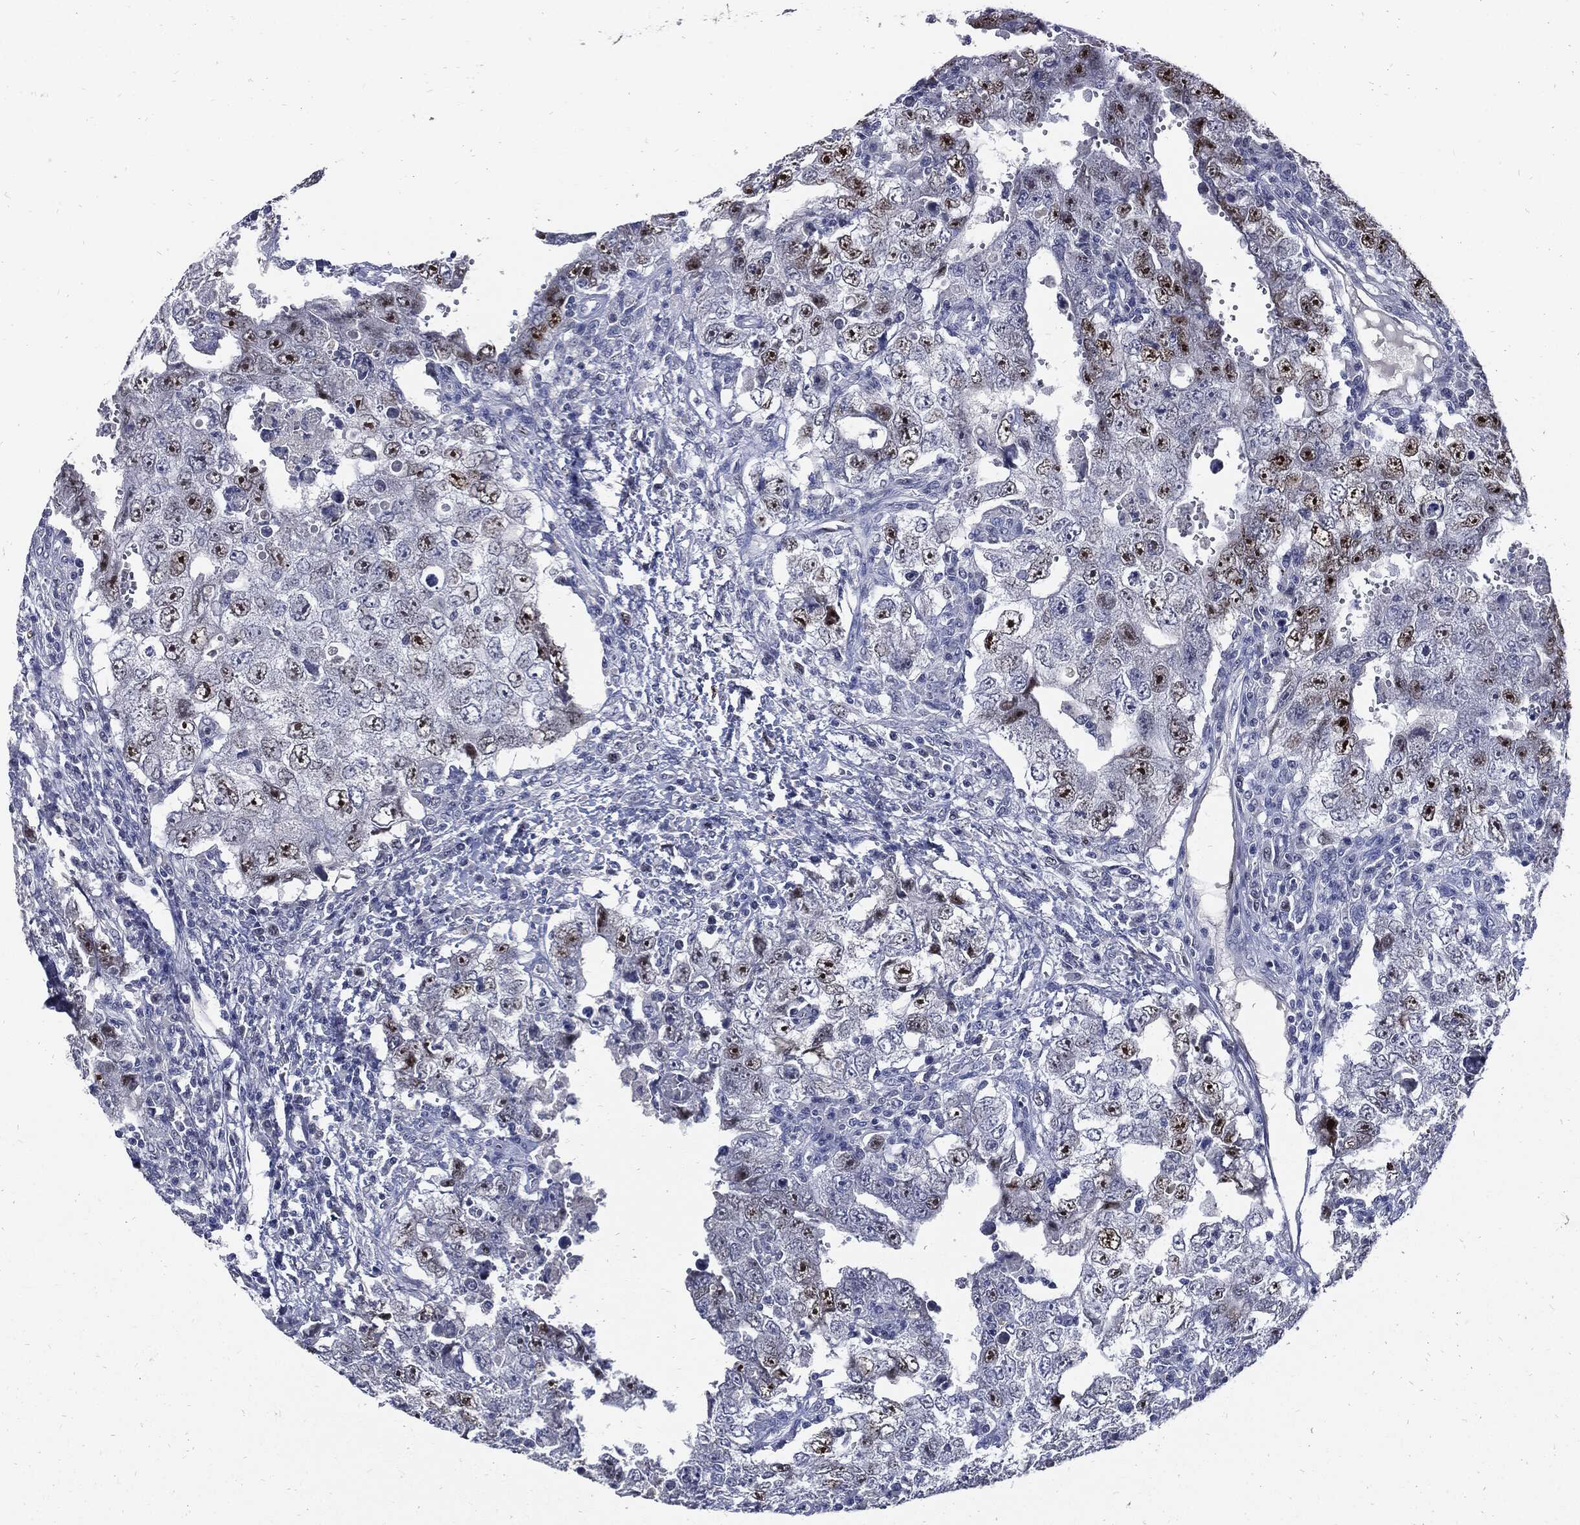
{"staining": {"intensity": "weak", "quantity": "<25%", "location": "nuclear"}, "tissue": "testis cancer", "cell_type": "Tumor cells", "image_type": "cancer", "snomed": [{"axis": "morphology", "description": "Carcinoma, Embryonal, NOS"}, {"axis": "topography", "description": "Testis"}], "caption": "This is an IHC histopathology image of human embryonal carcinoma (testis). There is no positivity in tumor cells.", "gene": "NBN", "patient": {"sex": "male", "age": 26}}